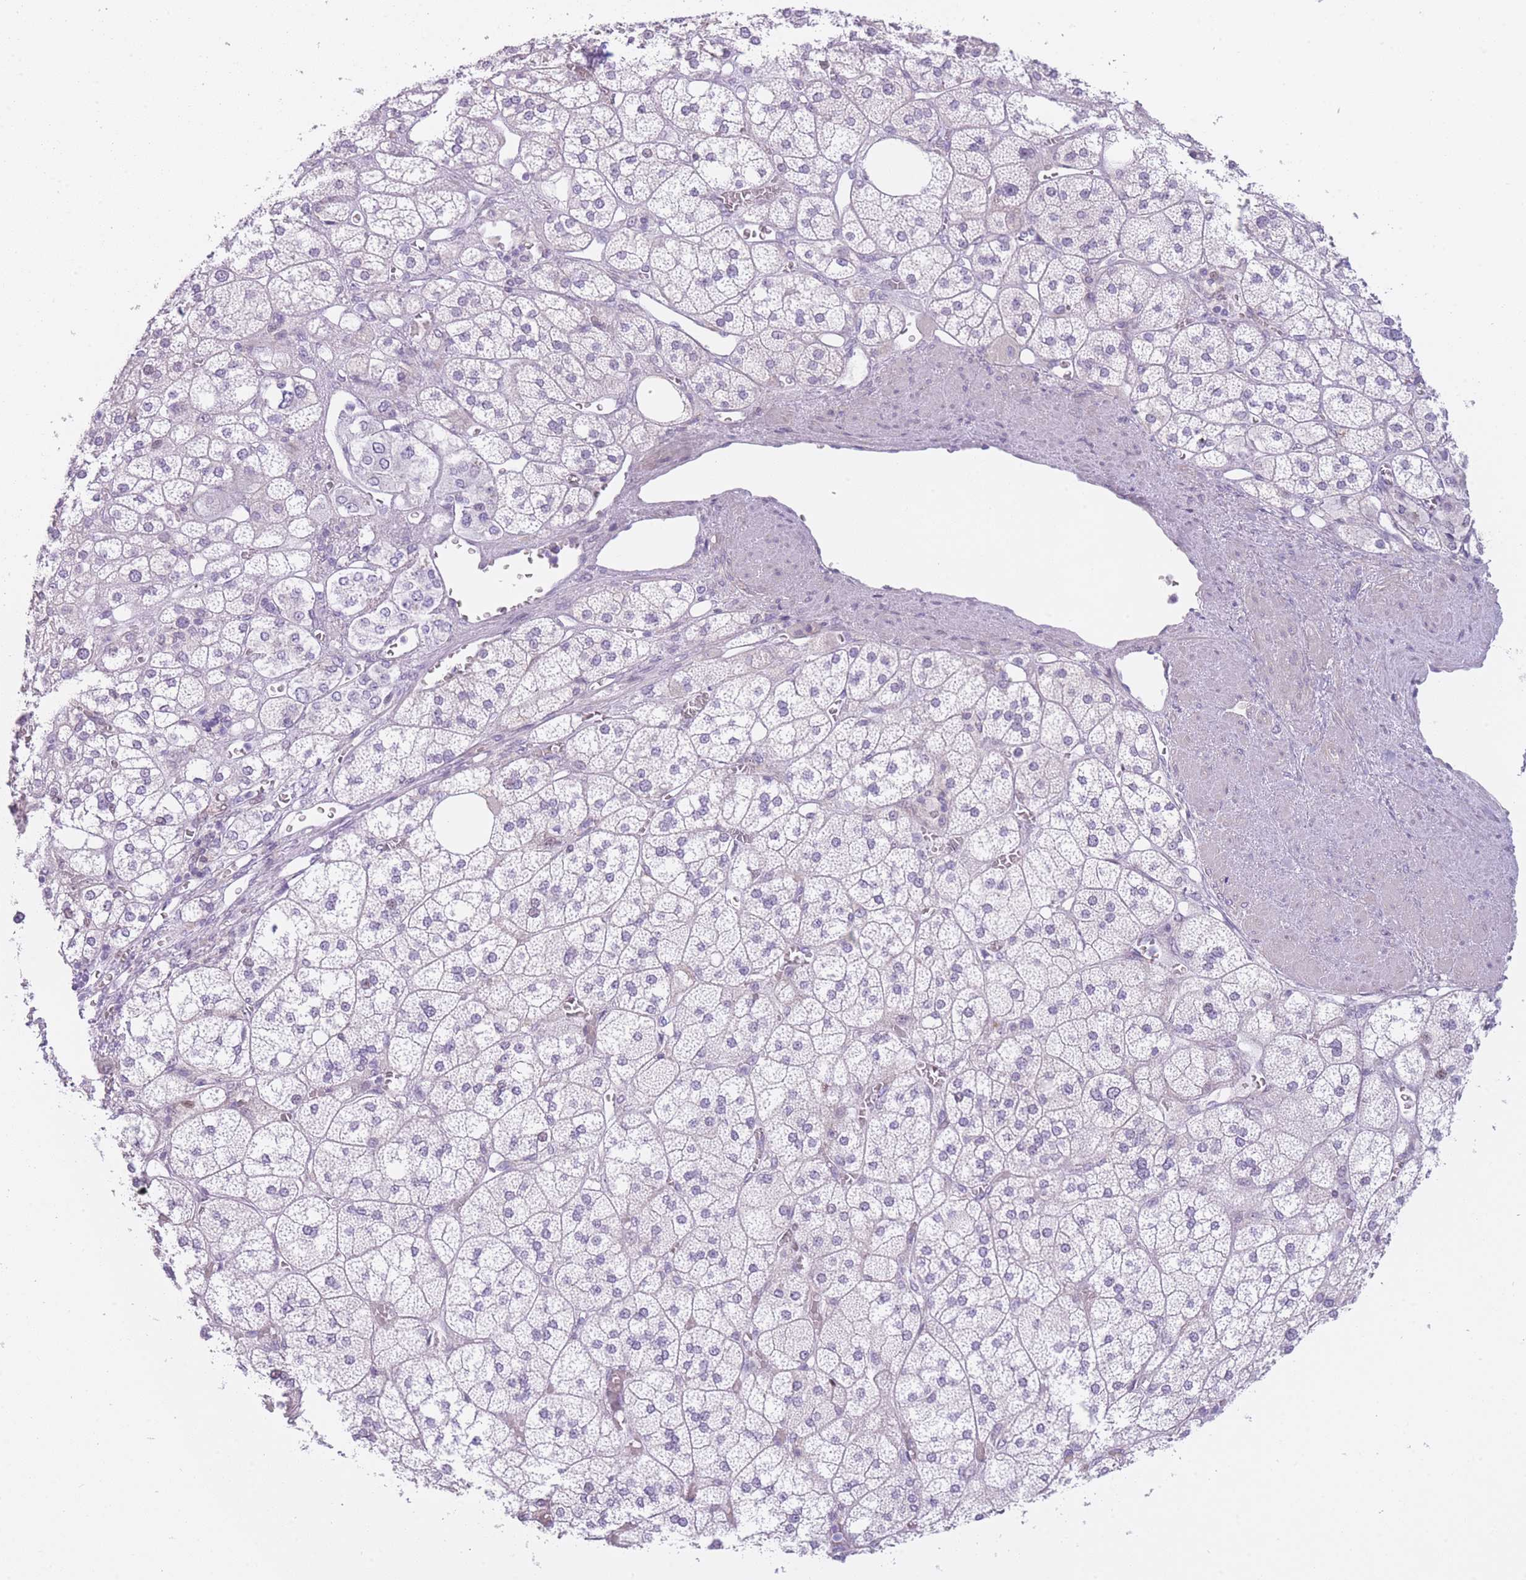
{"staining": {"intensity": "negative", "quantity": "none", "location": "none"}, "tissue": "adrenal gland", "cell_type": "Glandular cells", "image_type": "normal", "snomed": [{"axis": "morphology", "description": "Normal tissue, NOS"}, {"axis": "topography", "description": "Adrenal gland"}], "caption": "Immunohistochemistry micrograph of unremarkable adrenal gland: adrenal gland stained with DAB displays no significant protein staining in glandular cells.", "gene": "IMPG1", "patient": {"sex": "male", "age": 61}}